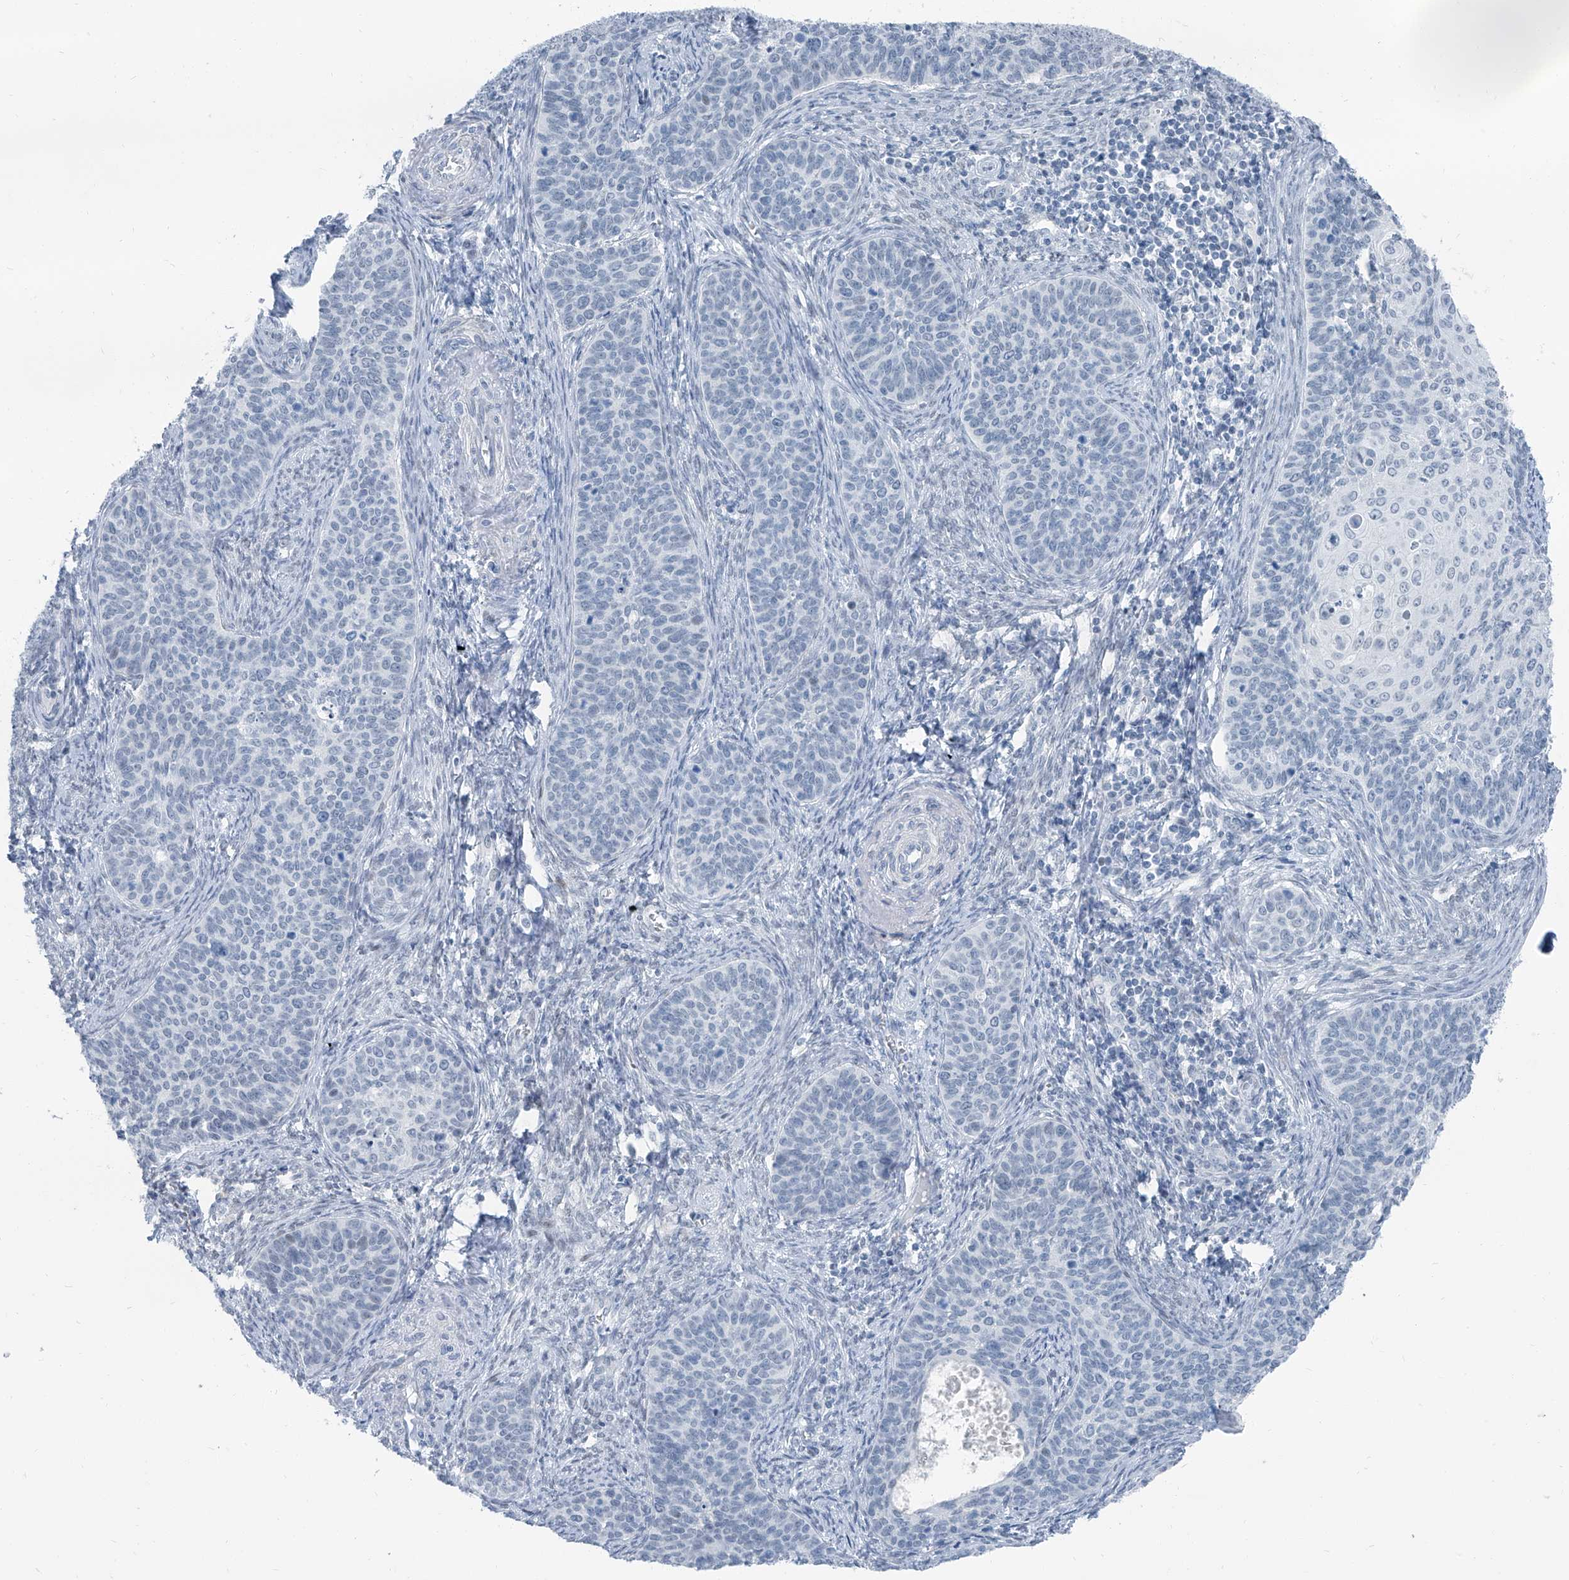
{"staining": {"intensity": "negative", "quantity": "none", "location": "none"}, "tissue": "cervical cancer", "cell_type": "Tumor cells", "image_type": "cancer", "snomed": [{"axis": "morphology", "description": "Squamous cell carcinoma, NOS"}, {"axis": "topography", "description": "Cervix"}], "caption": "IHC micrograph of neoplastic tissue: human cervical squamous cell carcinoma stained with DAB exhibits no significant protein staining in tumor cells. Nuclei are stained in blue.", "gene": "RGN", "patient": {"sex": "female", "age": 33}}